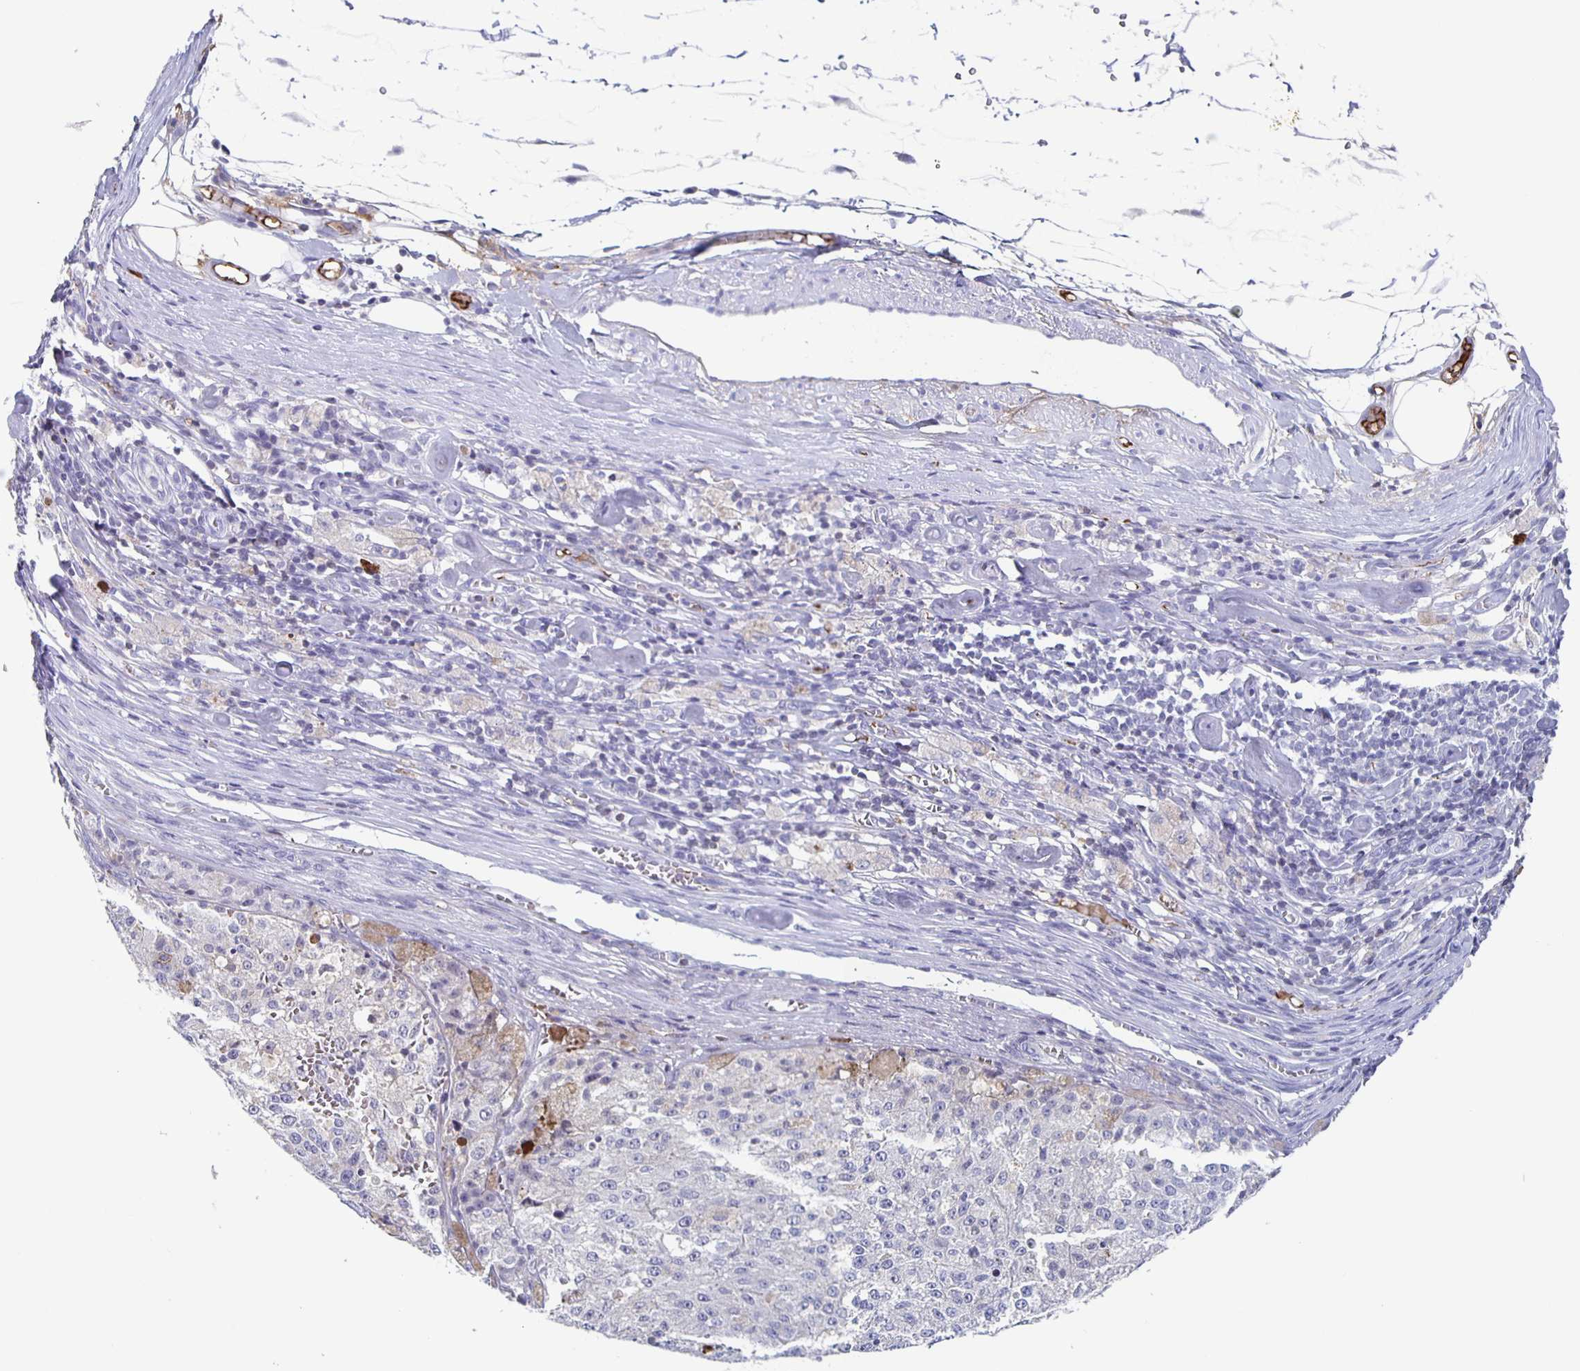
{"staining": {"intensity": "negative", "quantity": "none", "location": "none"}, "tissue": "melanoma", "cell_type": "Tumor cells", "image_type": "cancer", "snomed": [{"axis": "morphology", "description": "Malignant melanoma, Metastatic site"}, {"axis": "topography", "description": "Lymph node"}], "caption": "The image reveals no significant staining in tumor cells of malignant melanoma (metastatic site).", "gene": "FGA", "patient": {"sex": "female", "age": 64}}